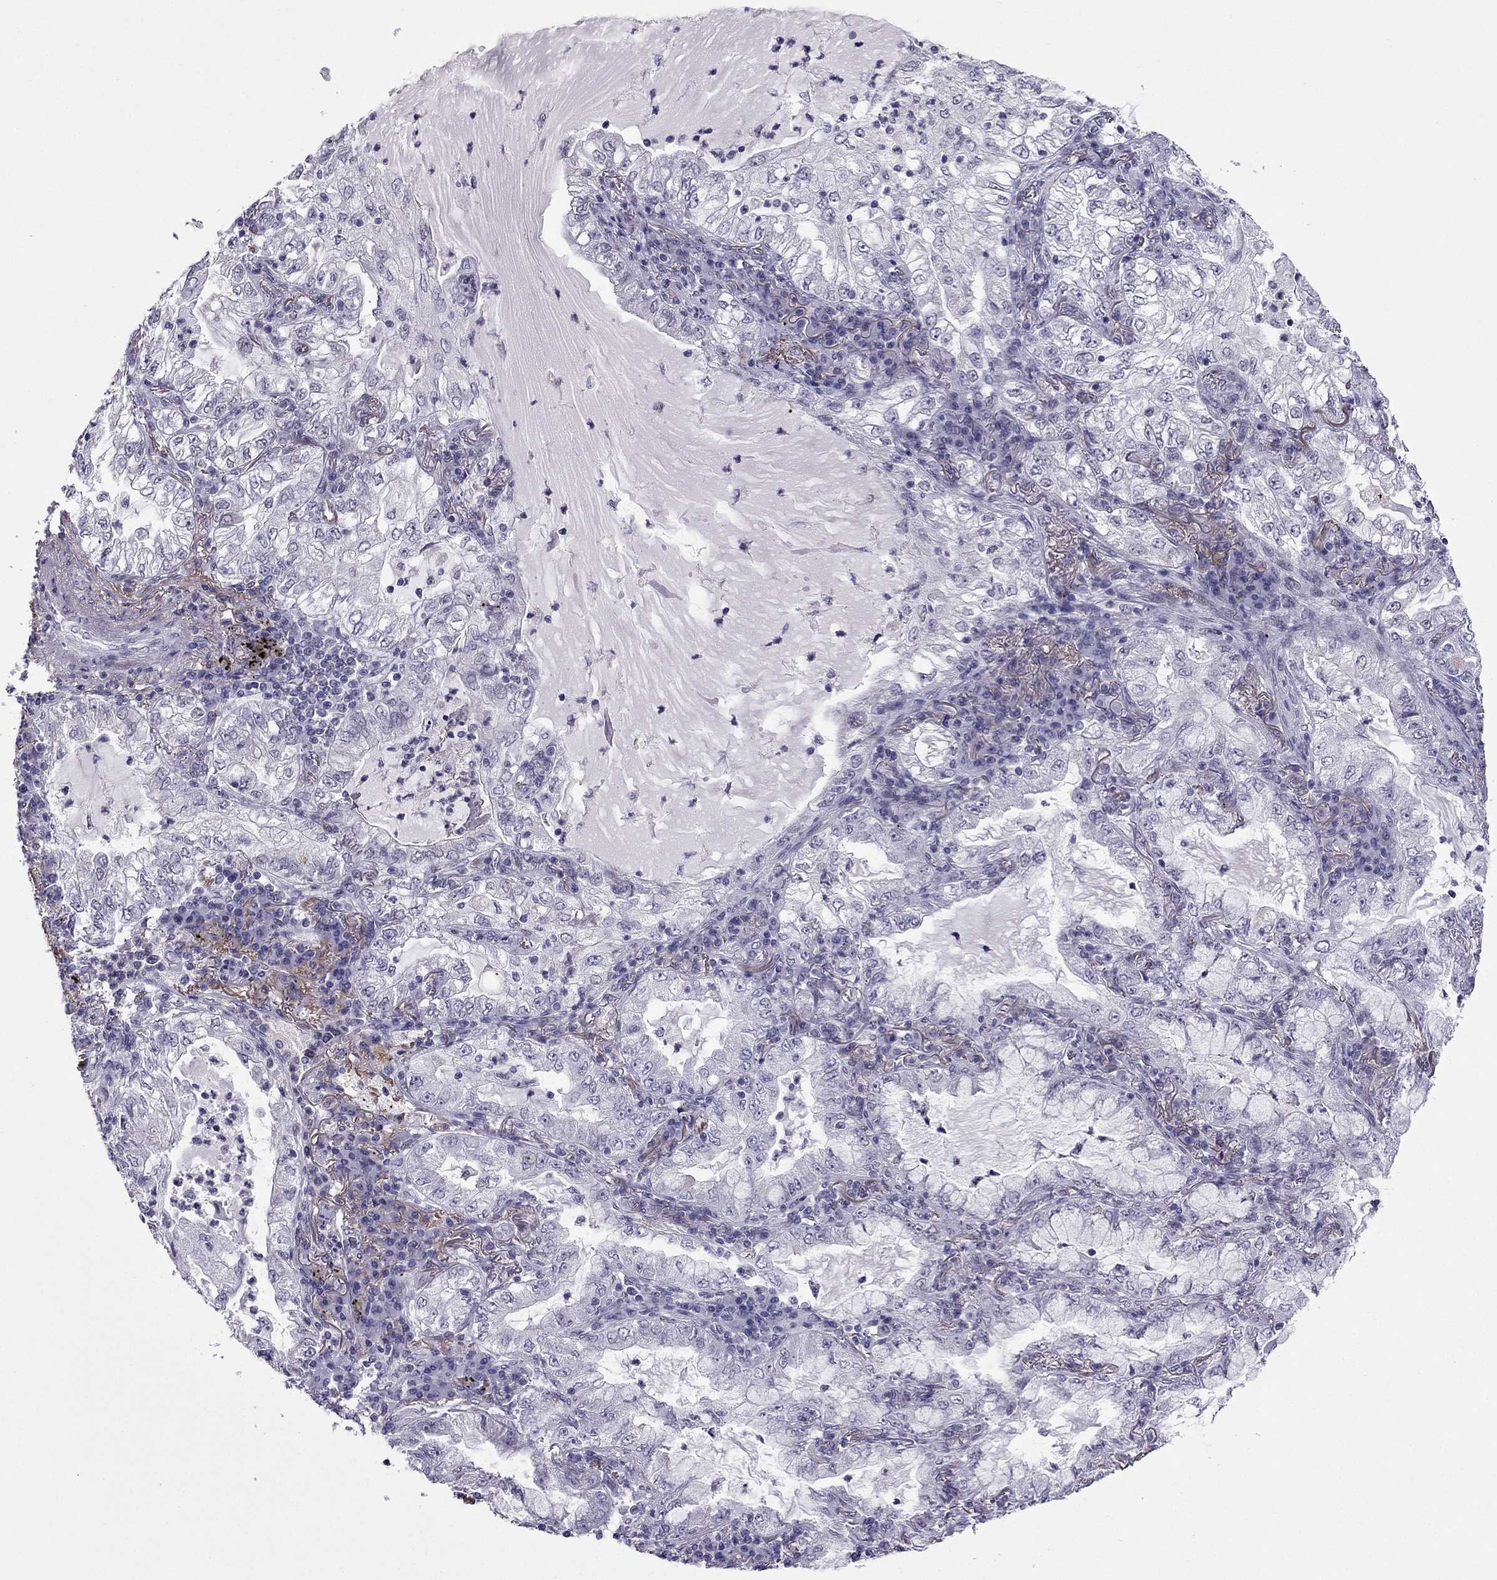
{"staining": {"intensity": "negative", "quantity": "none", "location": "none"}, "tissue": "lung cancer", "cell_type": "Tumor cells", "image_type": "cancer", "snomed": [{"axis": "morphology", "description": "Adenocarcinoma, NOS"}, {"axis": "topography", "description": "Lung"}], "caption": "Immunohistochemistry (IHC) histopathology image of neoplastic tissue: lung cancer (adenocarcinoma) stained with DAB (3,3'-diaminobenzidine) reveals no significant protein staining in tumor cells.", "gene": "MYLK3", "patient": {"sex": "female", "age": 73}}